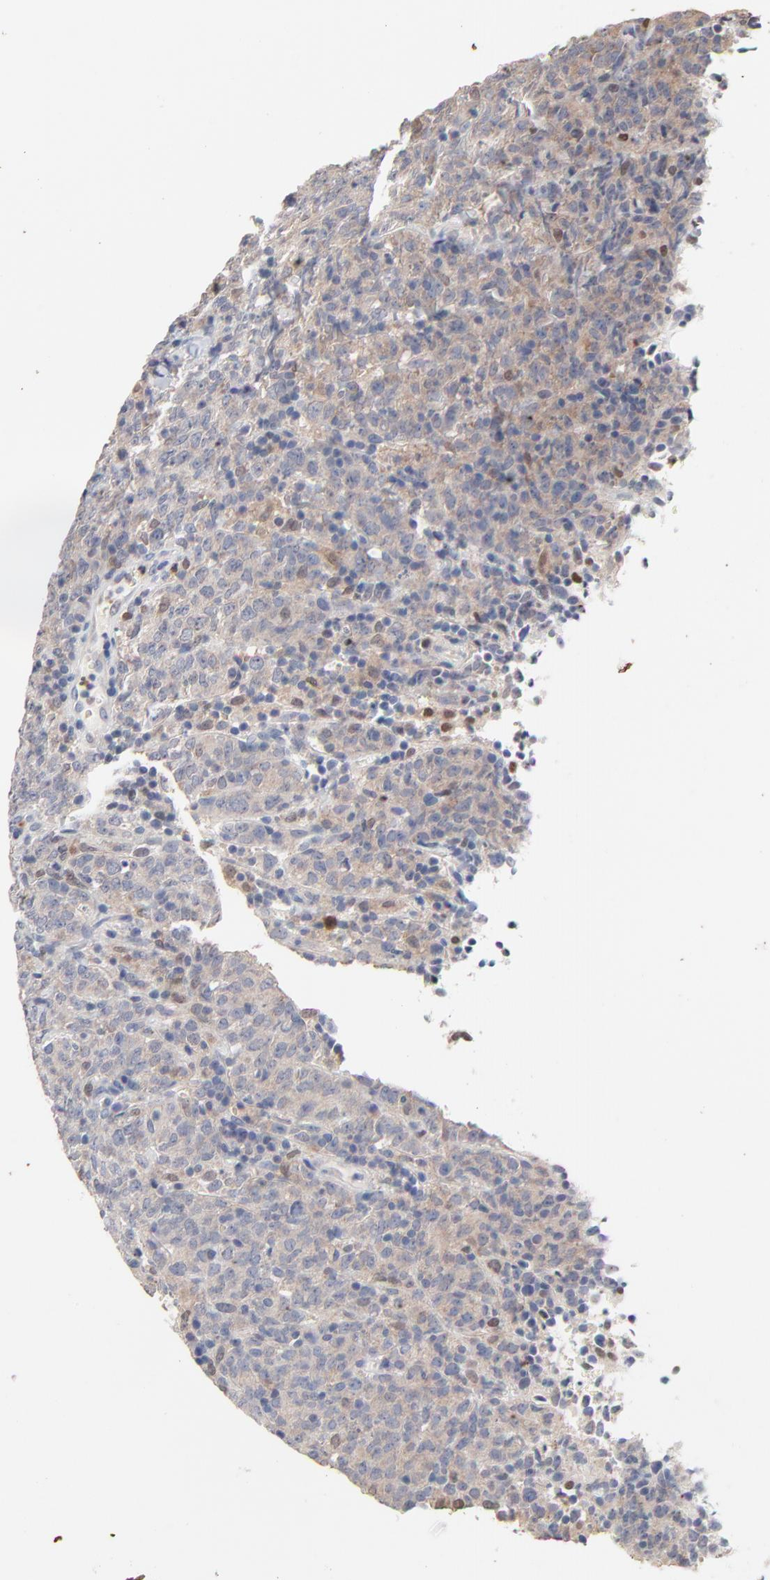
{"staining": {"intensity": "moderate", "quantity": ">75%", "location": "cytoplasmic/membranous,nuclear"}, "tissue": "lymphoma", "cell_type": "Tumor cells", "image_type": "cancer", "snomed": [{"axis": "morphology", "description": "Malignant lymphoma, non-Hodgkin's type, High grade"}, {"axis": "topography", "description": "Tonsil"}], "caption": "High-grade malignant lymphoma, non-Hodgkin's type was stained to show a protein in brown. There is medium levels of moderate cytoplasmic/membranous and nuclear staining in approximately >75% of tumor cells.", "gene": "AADAC", "patient": {"sex": "female", "age": 36}}